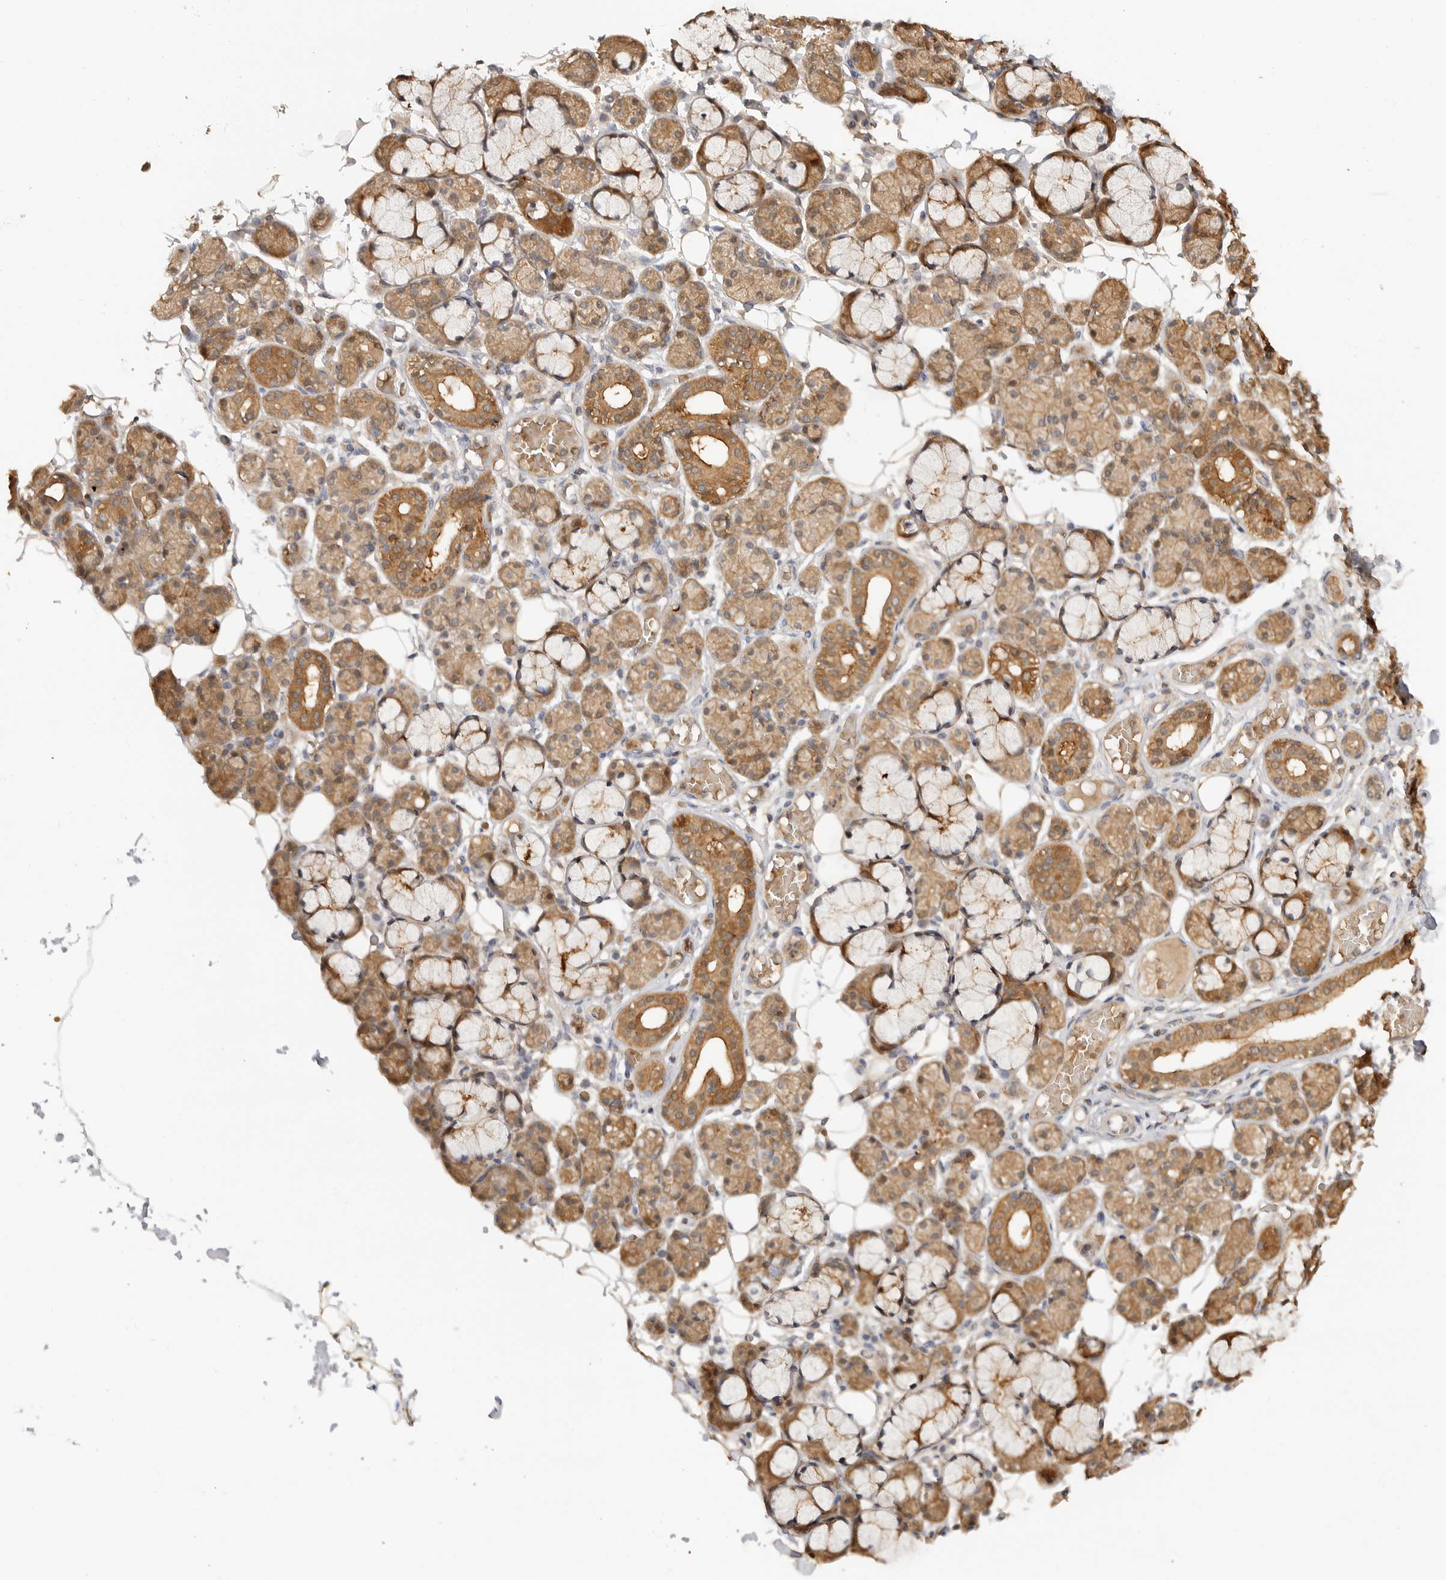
{"staining": {"intensity": "moderate", "quantity": "25%-75%", "location": "cytoplasmic/membranous"}, "tissue": "salivary gland", "cell_type": "Glandular cells", "image_type": "normal", "snomed": [{"axis": "morphology", "description": "Normal tissue, NOS"}, {"axis": "topography", "description": "Salivary gland"}], "caption": "This image reveals benign salivary gland stained with immunohistochemistry (IHC) to label a protein in brown. The cytoplasmic/membranous of glandular cells show moderate positivity for the protein. Nuclei are counter-stained blue.", "gene": "CLDN12", "patient": {"sex": "male", "age": 63}}